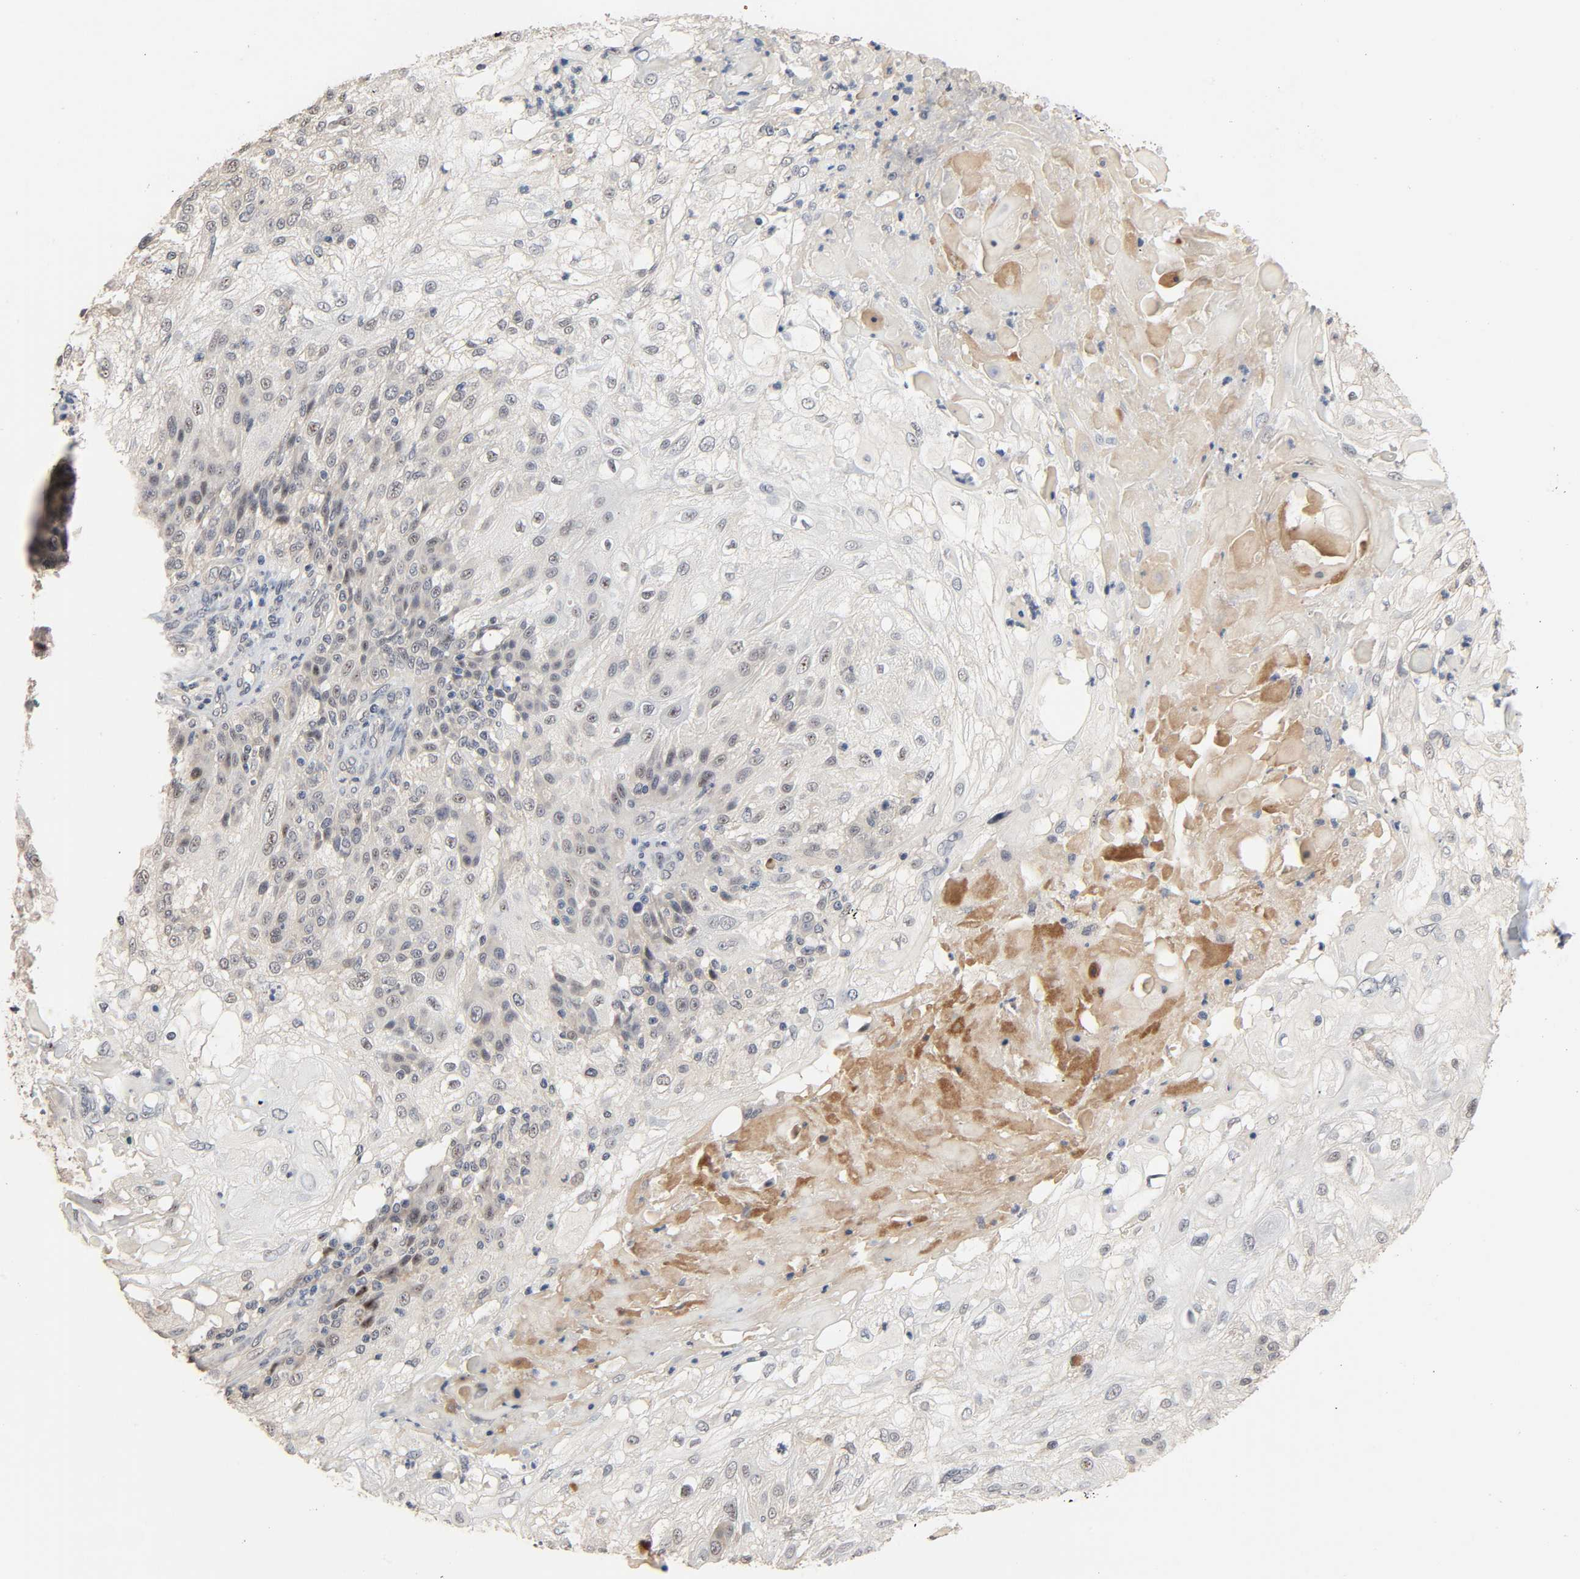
{"staining": {"intensity": "moderate", "quantity": "<25%", "location": "cytoplasmic/membranous"}, "tissue": "skin cancer", "cell_type": "Tumor cells", "image_type": "cancer", "snomed": [{"axis": "morphology", "description": "Normal tissue, NOS"}, {"axis": "morphology", "description": "Squamous cell carcinoma, NOS"}, {"axis": "topography", "description": "Skin"}], "caption": "Protein analysis of skin cancer (squamous cell carcinoma) tissue demonstrates moderate cytoplasmic/membranous positivity in approximately <25% of tumor cells.", "gene": "MAGEA8", "patient": {"sex": "female", "age": 83}}